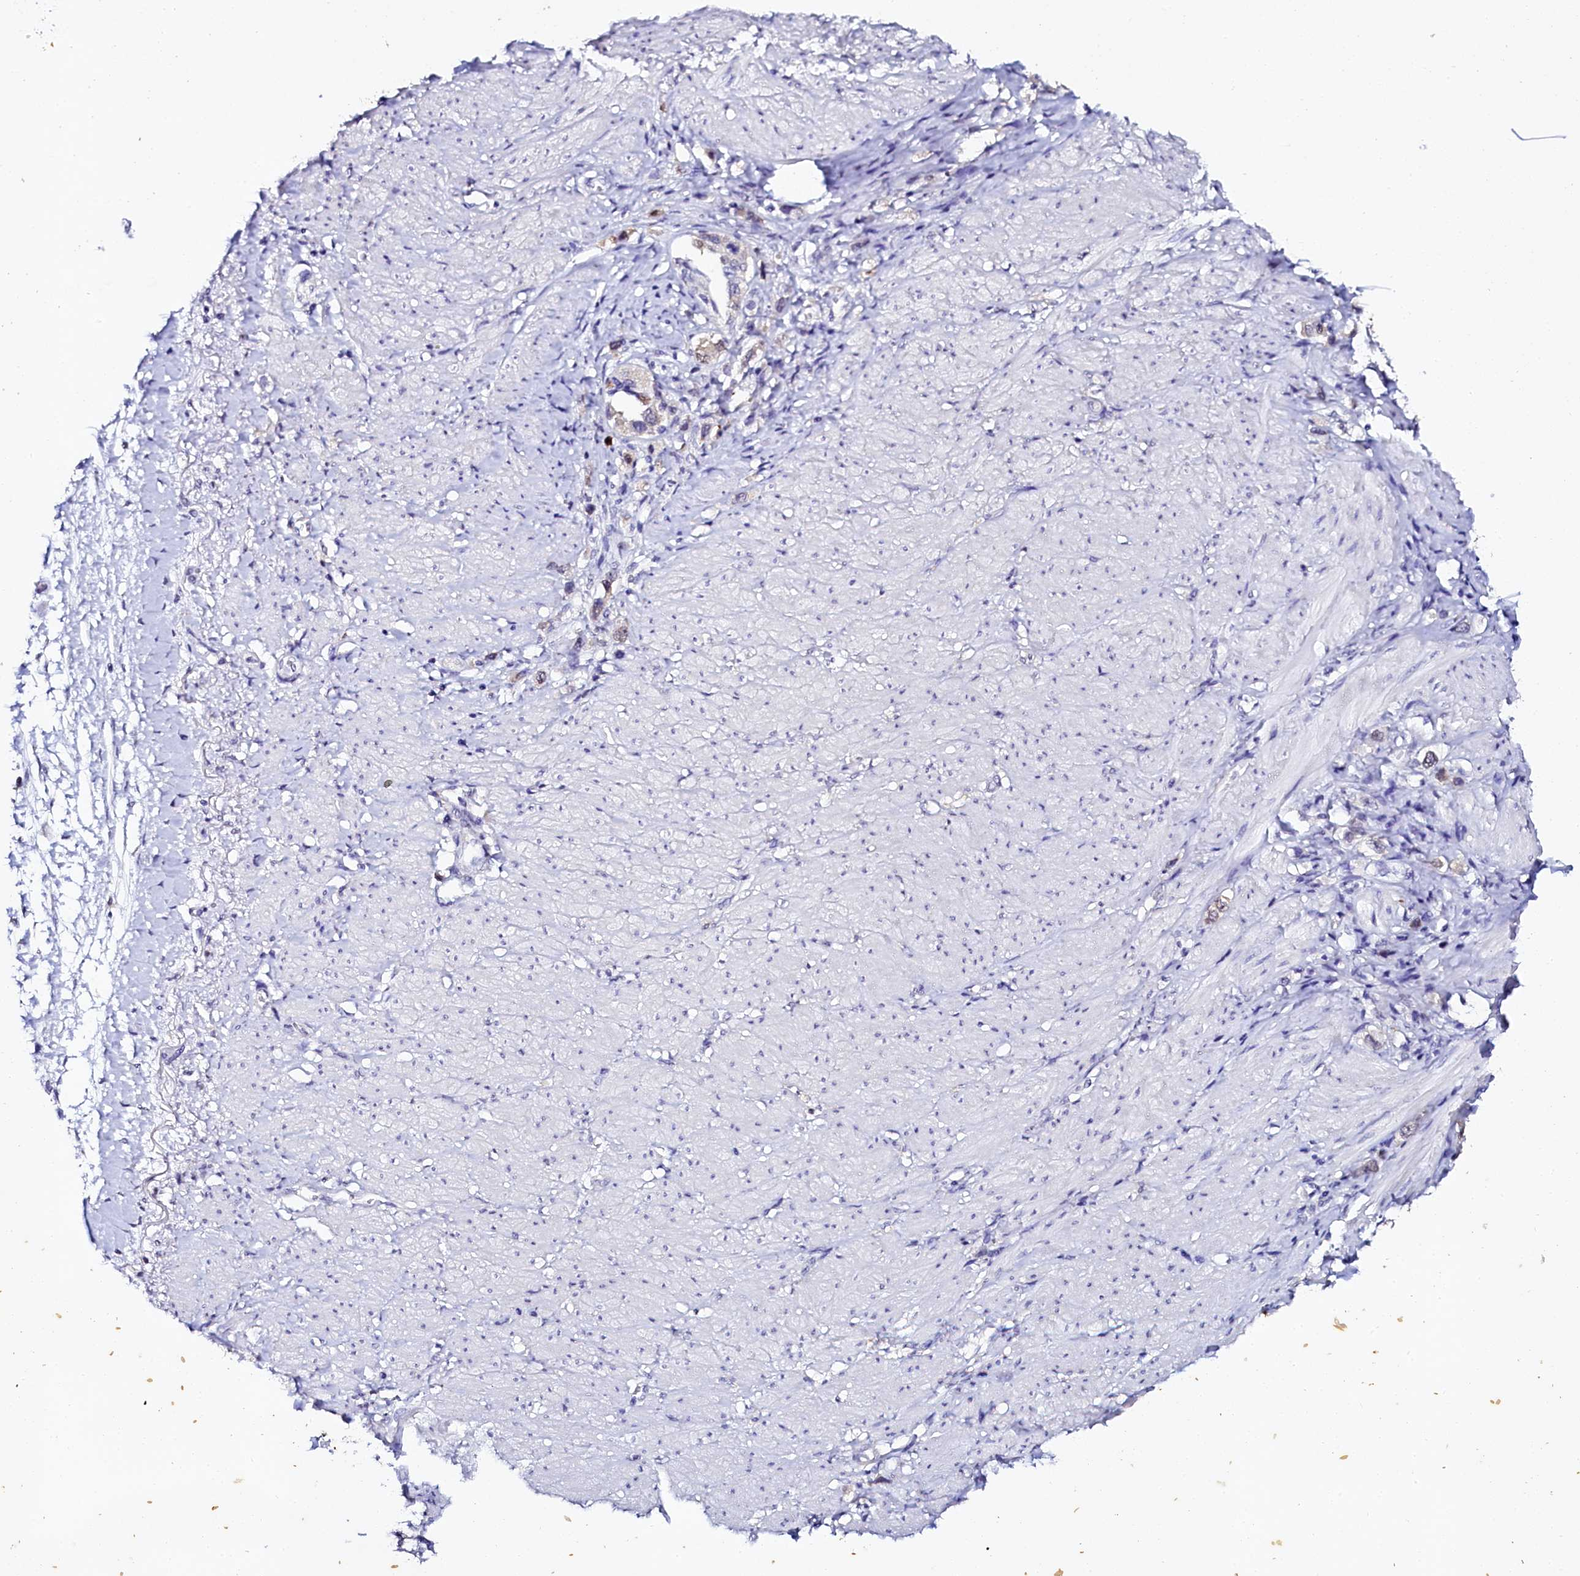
{"staining": {"intensity": "weak", "quantity": "<25%", "location": "nuclear"}, "tissue": "stomach cancer", "cell_type": "Tumor cells", "image_type": "cancer", "snomed": [{"axis": "morphology", "description": "Adenocarcinoma, NOS"}, {"axis": "topography", "description": "Stomach"}], "caption": "High magnification brightfield microscopy of stomach cancer (adenocarcinoma) stained with DAB (3,3'-diaminobenzidine) (brown) and counterstained with hematoxylin (blue): tumor cells show no significant staining.", "gene": "SORD", "patient": {"sex": "female", "age": 65}}